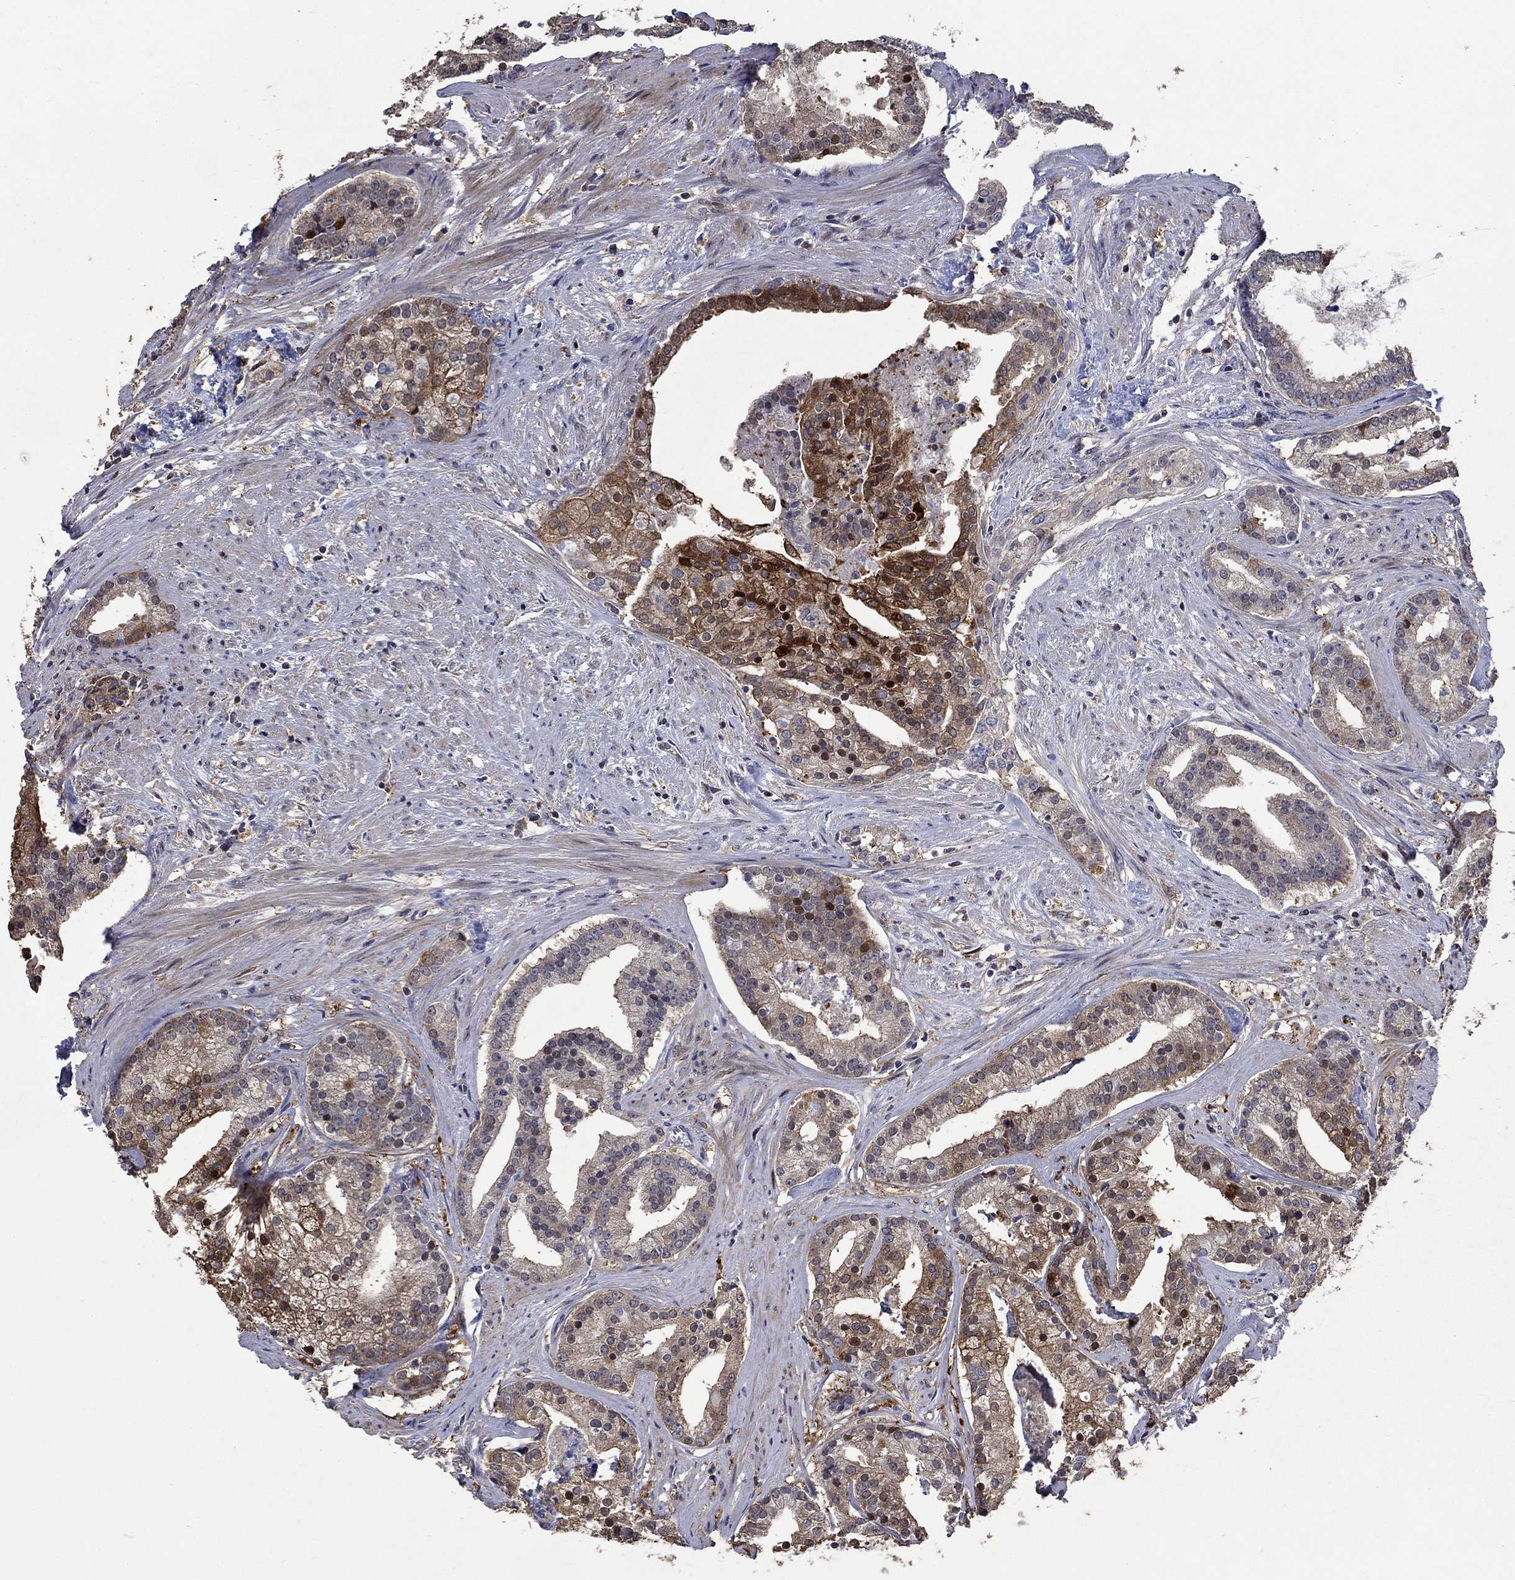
{"staining": {"intensity": "strong", "quantity": "<25%", "location": "cytoplasmic/membranous,nuclear"}, "tissue": "prostate cancer", "cell_type": "Tumor cells", "image_type": "cancer", "snomed": [{"axis": "morphology", "description": "Adenocarcinoma, NOS"}, {"axis": "topography", "description": "Prostate and seminal vesicle, NOS"}, {"axis": "topography", "description": "Prostate"}], "caption": "Prostate adenocarcinoma stained with DAB IHC demonstrates medium levels of strong cytoplasmic/membranous and nuclear expression in about <25% of tumor cells.", "gene": "DVL1", "patient": {"sex": "male", "age": 44}}